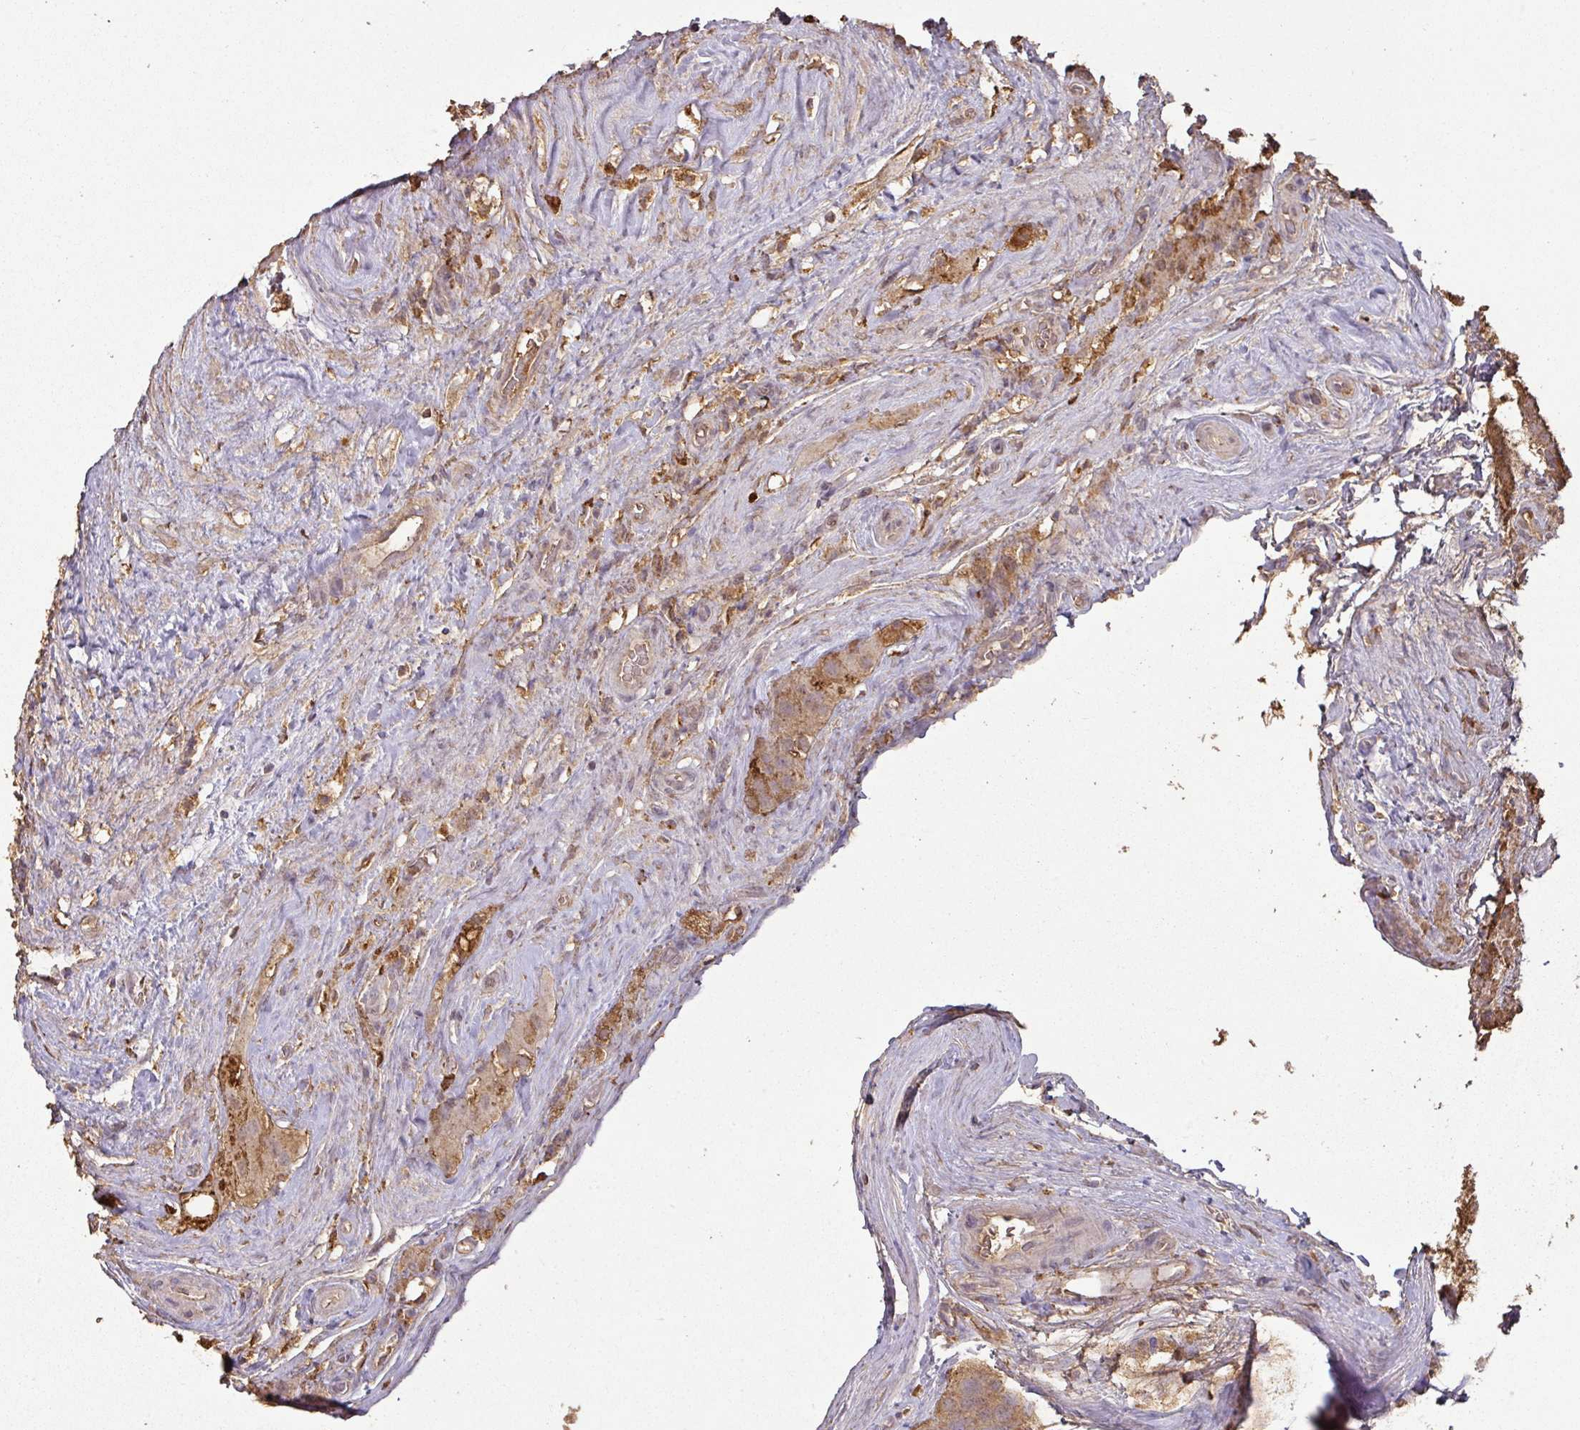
{"staining": {"intensity": "moderate", "quantity": ">75%", "location": "cytoplasmic/membranous"}, "tissue": "testis cancer", "cell_type": "Tumor cells", "image_type": "cancer", "snomed": [{"axis": "morphology", "description": "Seminoma, NOS"}, {"axis": "topography", "description": "Testis"}], "caption": "Human testis cancer stained with a protein marker displays moderate staining in tumor cells.", "gene": "ATAT1", "patient": {"sex": "male", "age": 71}}